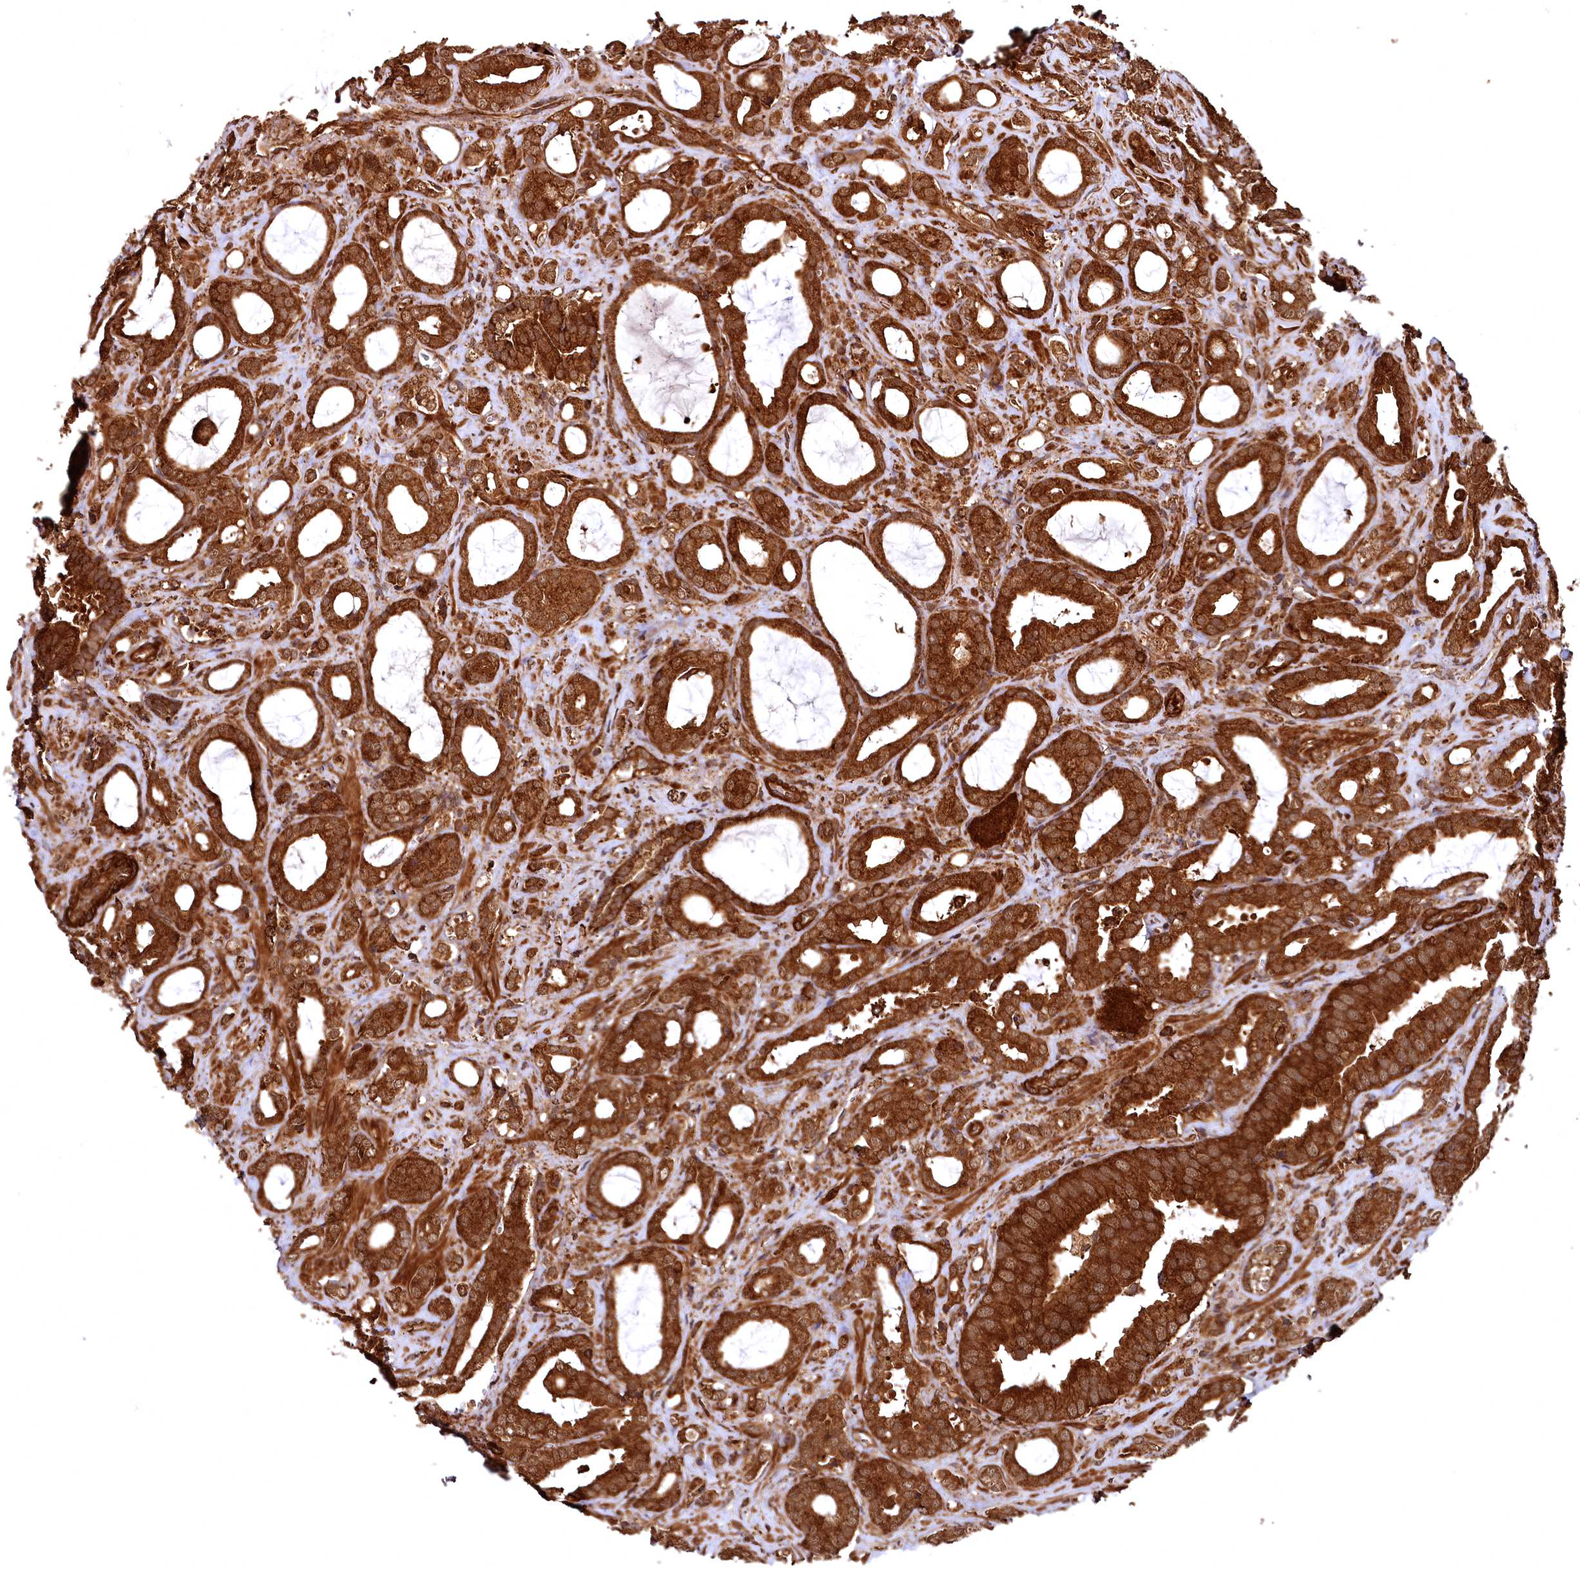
{"staining": {"intensity": "strong", "quantity": ">75%", "location": "cytoplasmic/membranous"}, "tissue": "prostate cancer", "cell_type": "Tumor cells", "image_type": "cancer", "snomed": [{"axis": "morphology", "description": "Adenocarcinoma, High grade"}, {"axis": "topography", "description": "Prostate"}], "caption": "High-grade adenocarcinoma (prostate) was stained to show a protein in brown. There is high levels of strong cytoplasmic/membranous staining in about >75% of tumor cells.", "gene": "STUB1", "patient": {"sex": "male", "age": 72}}